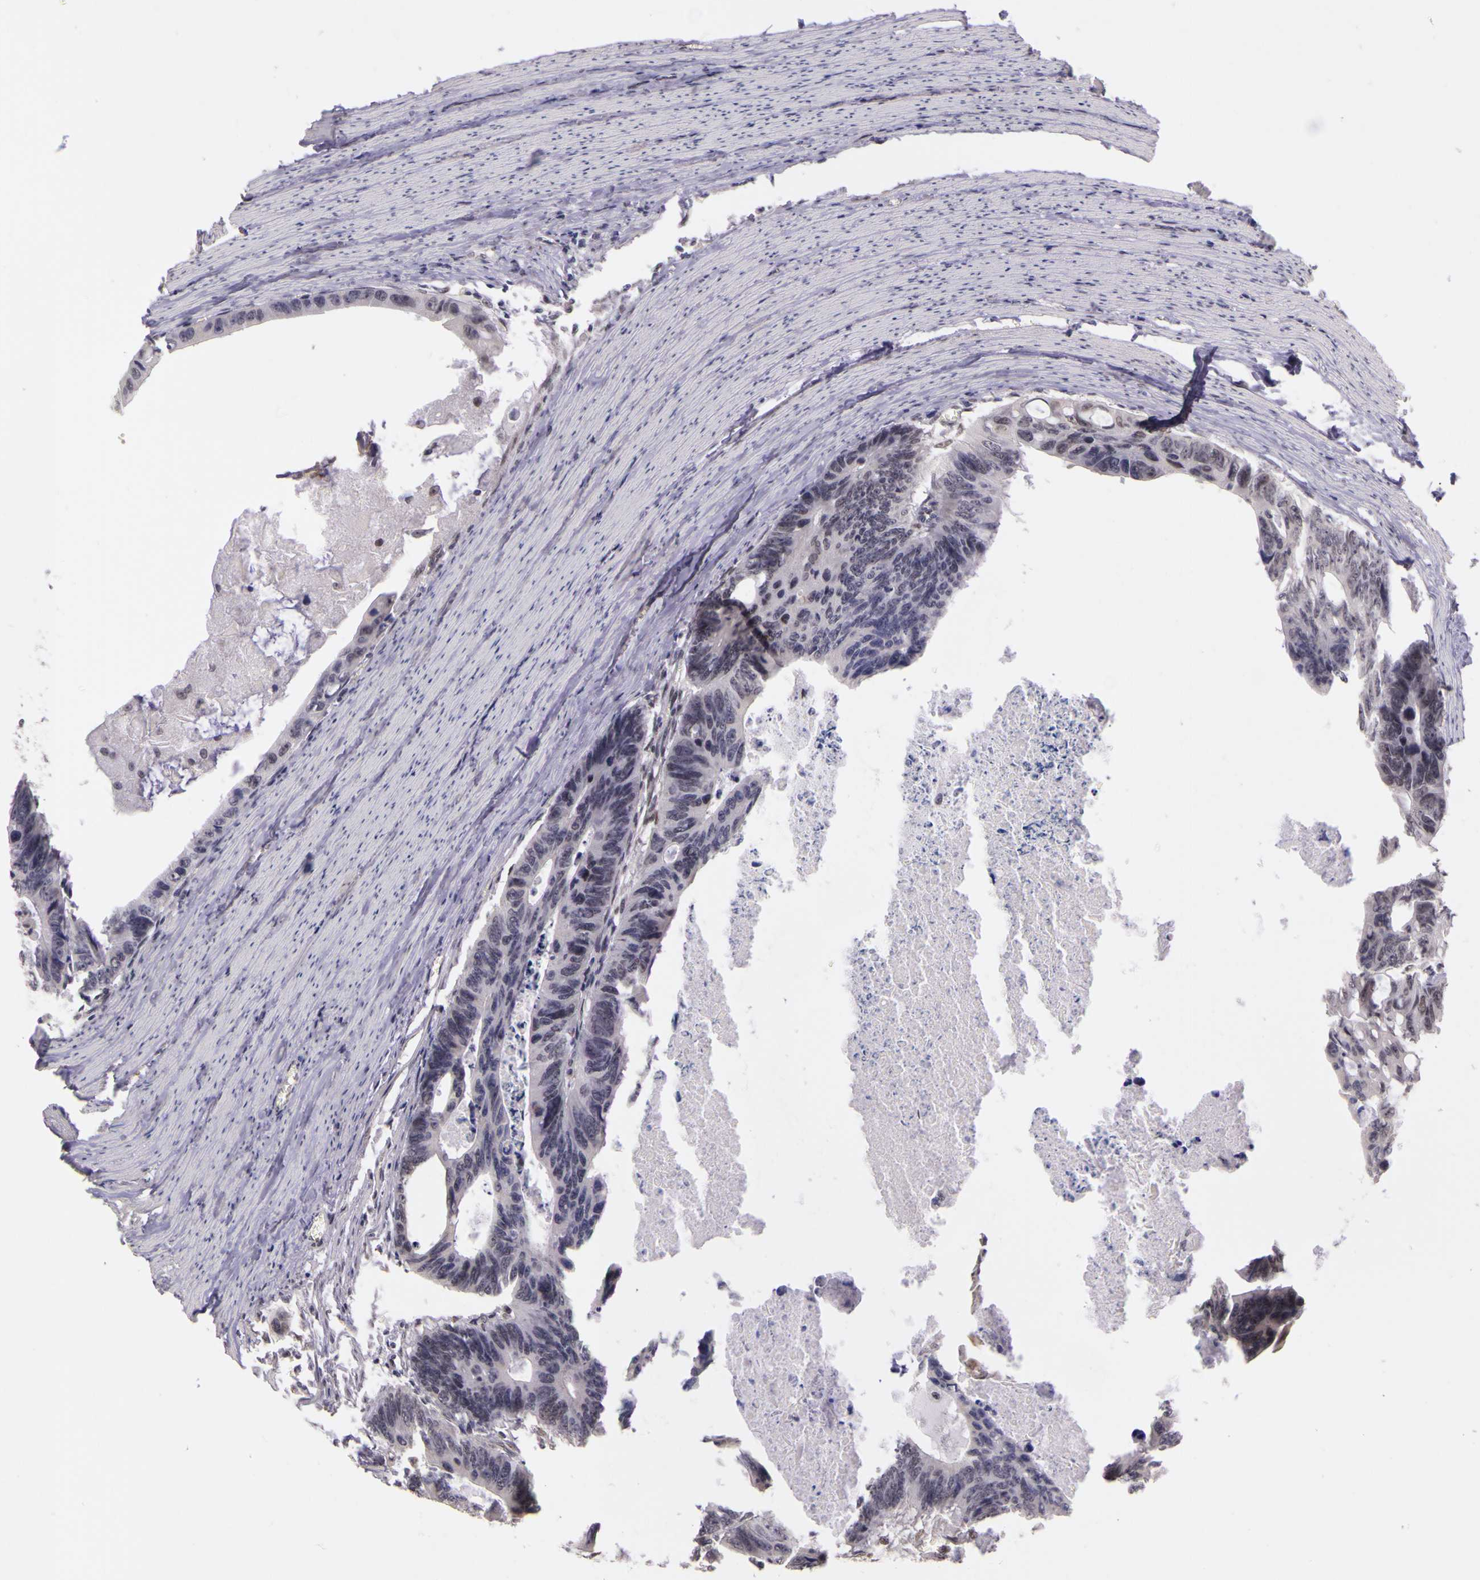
{"staining": {"intensity": "weak", "quantity": "25%-75%", "location": "nuclear"}, "tissue": "colorectal cancer", "cell_type": "Tumor cells", "image_type": "cancer", "snomed": [{"axis": "morphology", "description": "Adenocarcinoma, NOS"}, {"axis": "topography", "description": "Colon"}], "caption": "Human colorectal cancer stained with a protein marker exhibits weak staining in tumor cells.", "gene": "WDR13", "patient": {"sex": "female", "age": 55}}